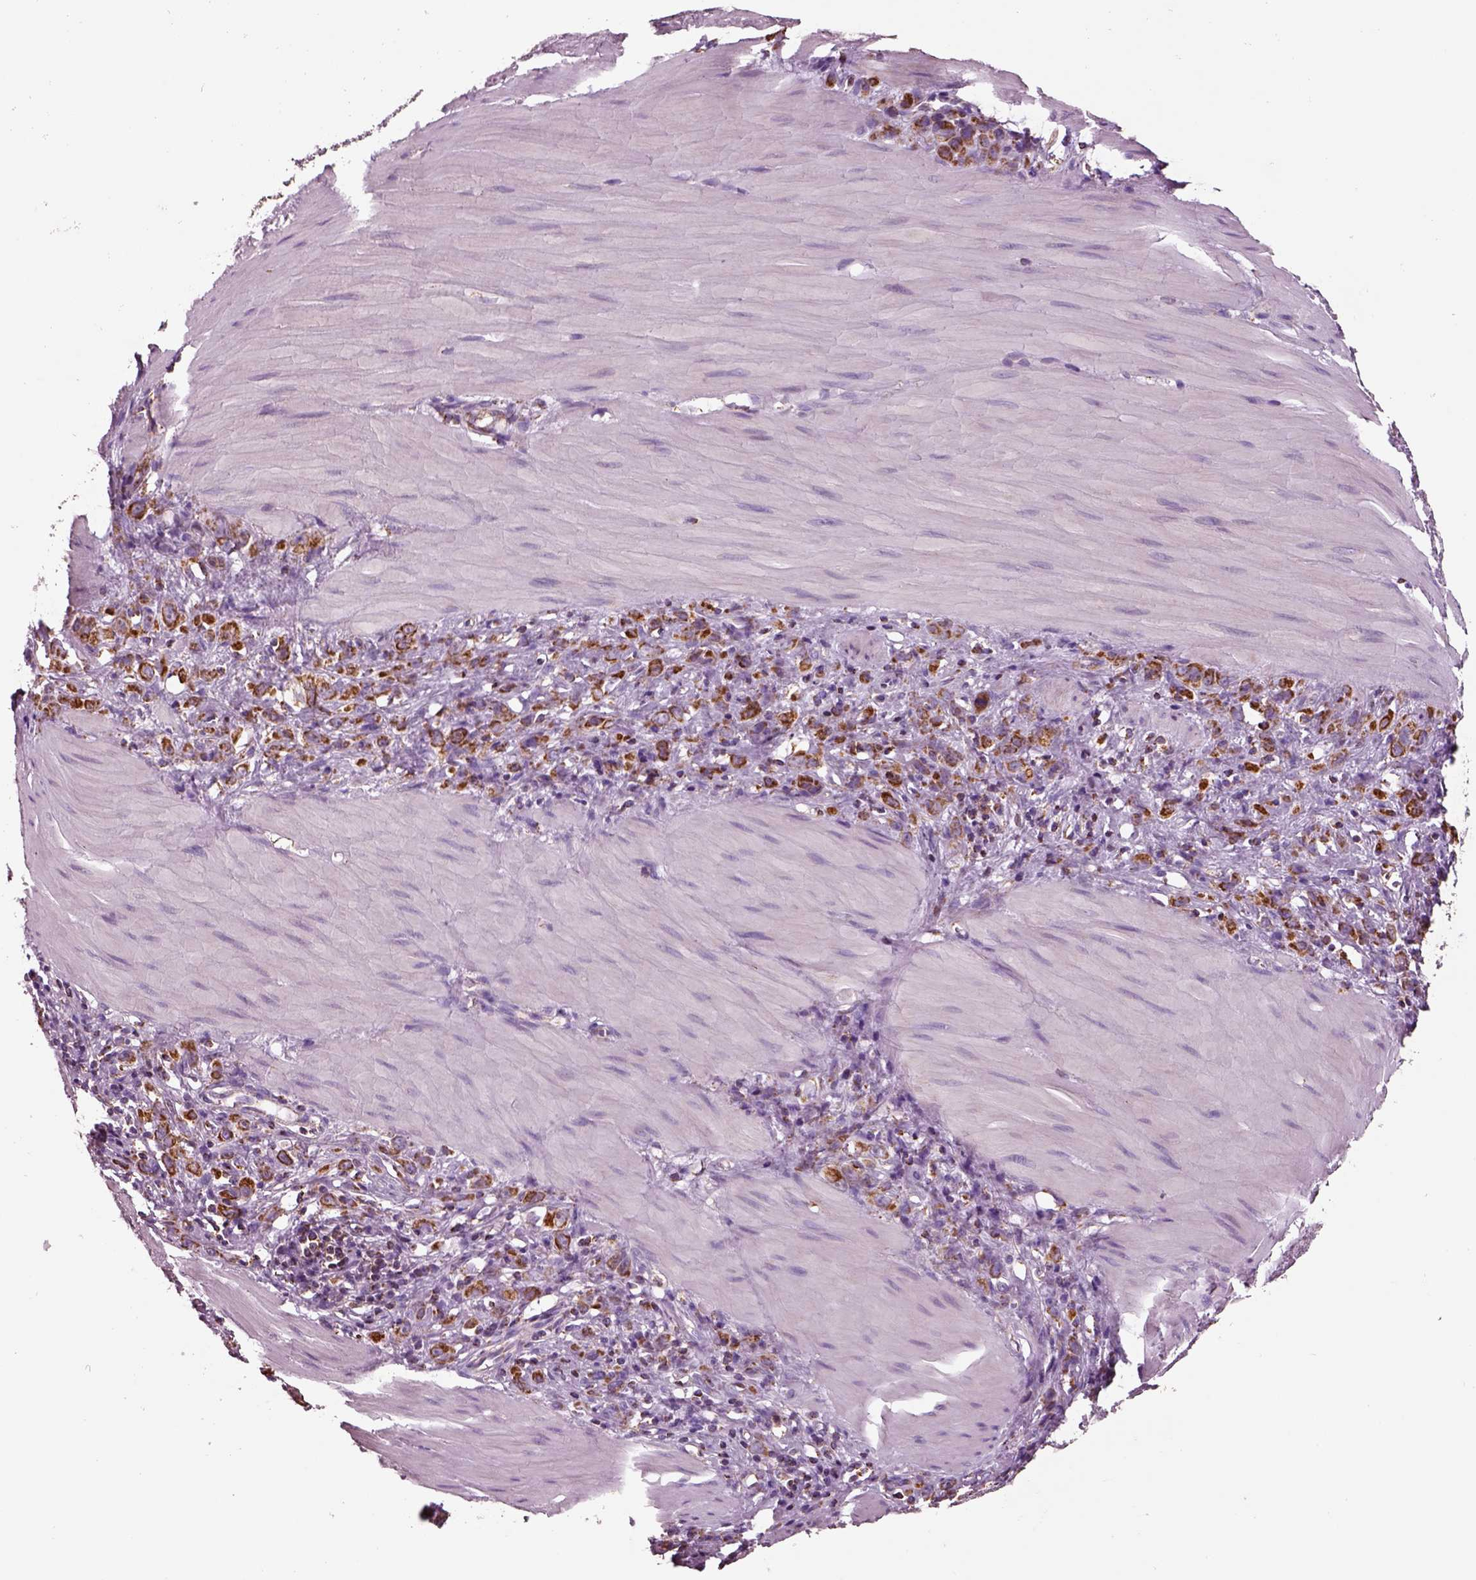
{"staining": {"intensity": "strong", "quantity": ">75%", "location": "cytoplasmic/membranous"}, "tissue": "stomach cancer", "cell_type": "Tumor cells", "image_type": "cancer", "snomed": [{"axis": "morphology", "description": "Adenocarcinoma, NOS"}, {"axis": "topography", "description": "Stomach"}], "caption": "Protein staining of adenocarcinoma (stomach) tissue exhibits strong cytoplasmic/membranous positivity in approximately >75% of tumor cells.", "gene": "SLC25A24", "patient": {"sex": "male", "age": 47}}